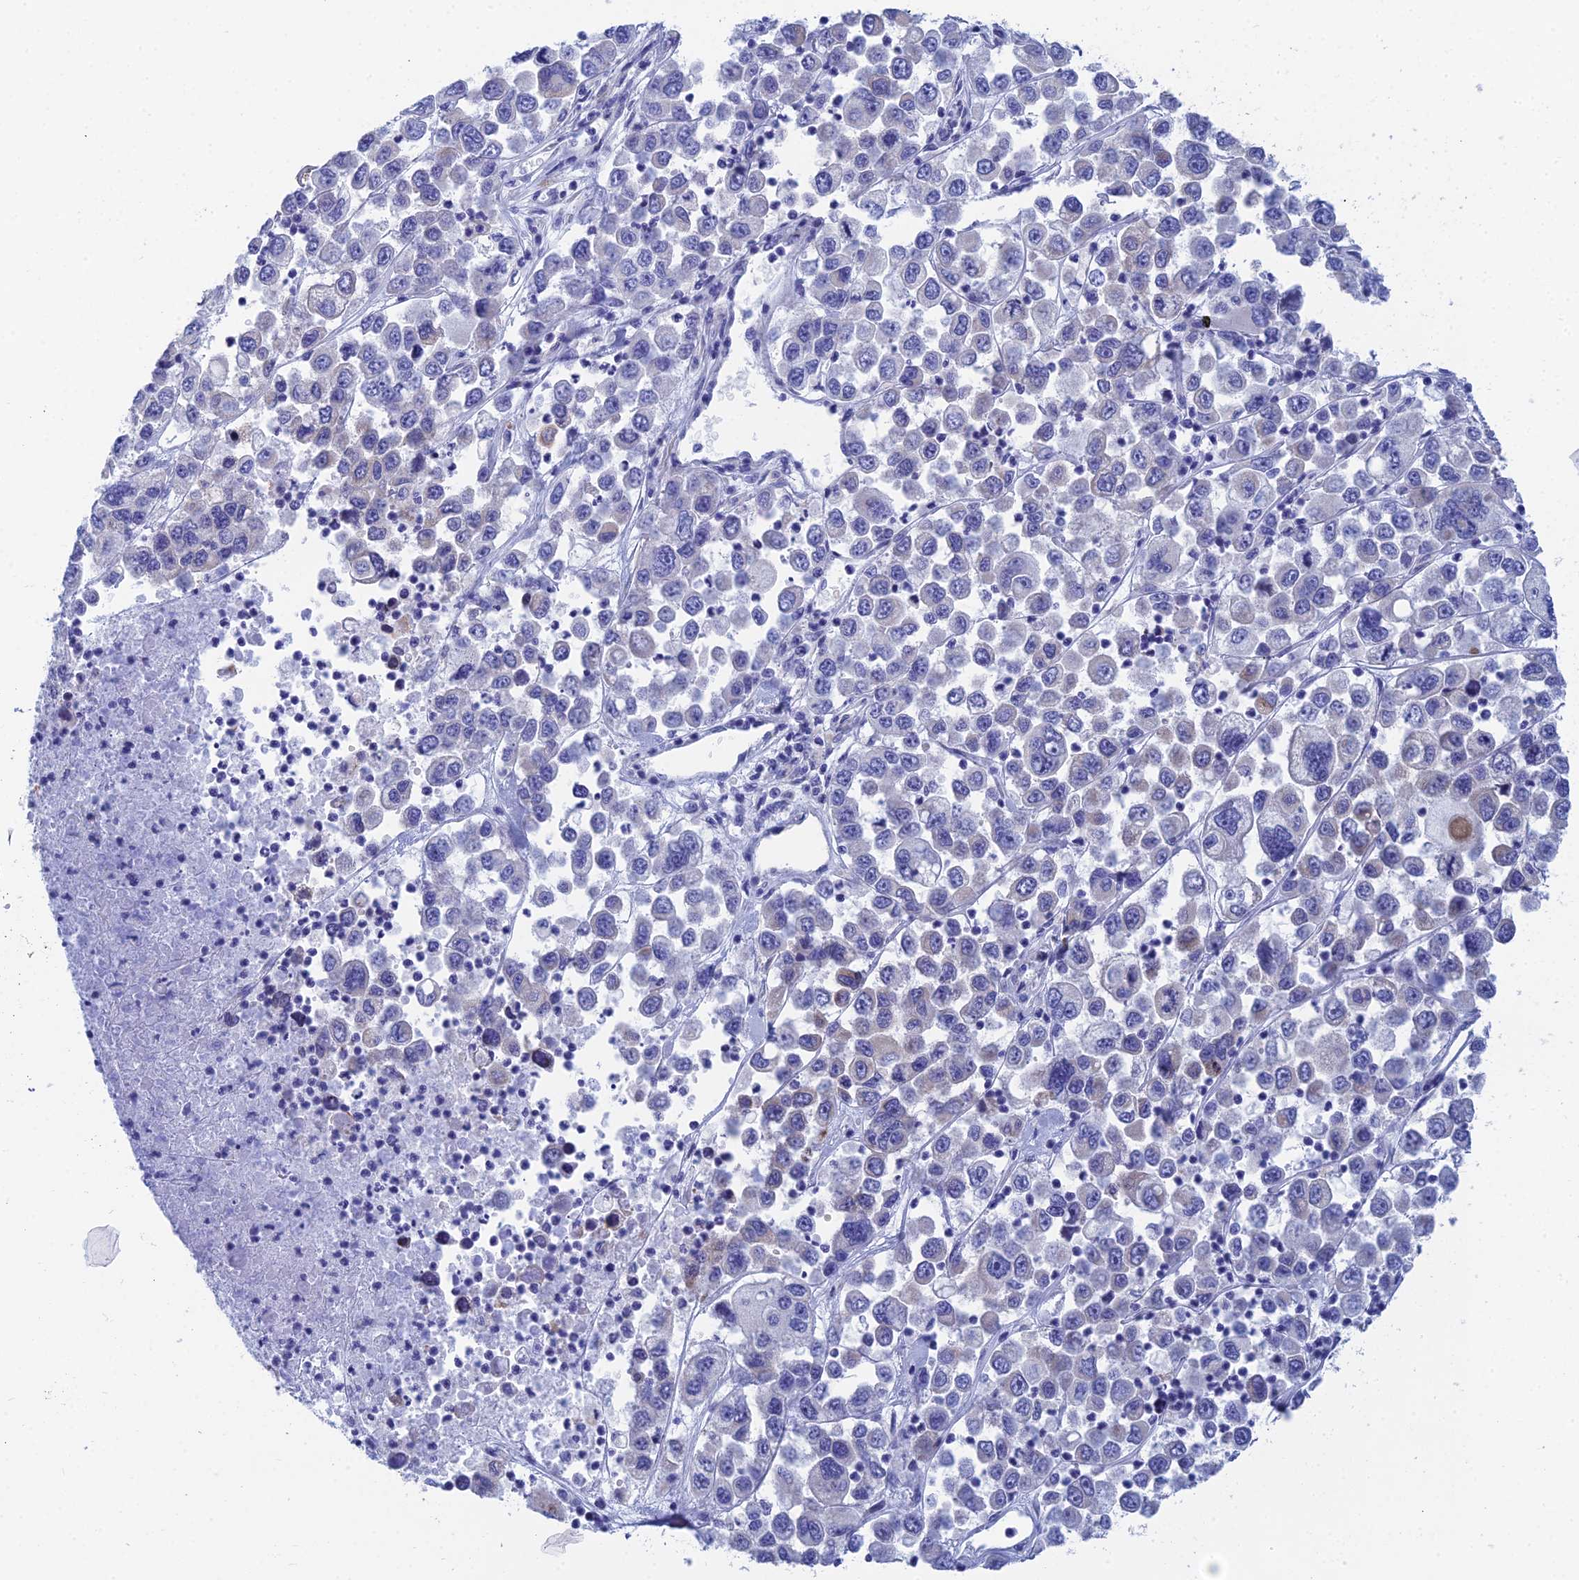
{"staining": {"intensity": "moderate", "quantity": "<25%", "location": "cytoplasmic/membranous"}, "tissue": "melanoma", "cell_type": "Tumor cells", "image_type": "cancer", "snomed": [{"axis": "morphology", "description": "Malignant melanoma, Metastatic site"}, {"axis": "topography", "description": "Lymph node"}], "caption": "Immunohistochemical staining of human malignant melanoma (metastatic site) reveals low levels of moderate cytoplasmic/membranous protein positivity in about <25% of tumor cells.", "gene": "CFAP210", "patient": {"sex": "female", "age": 54}}